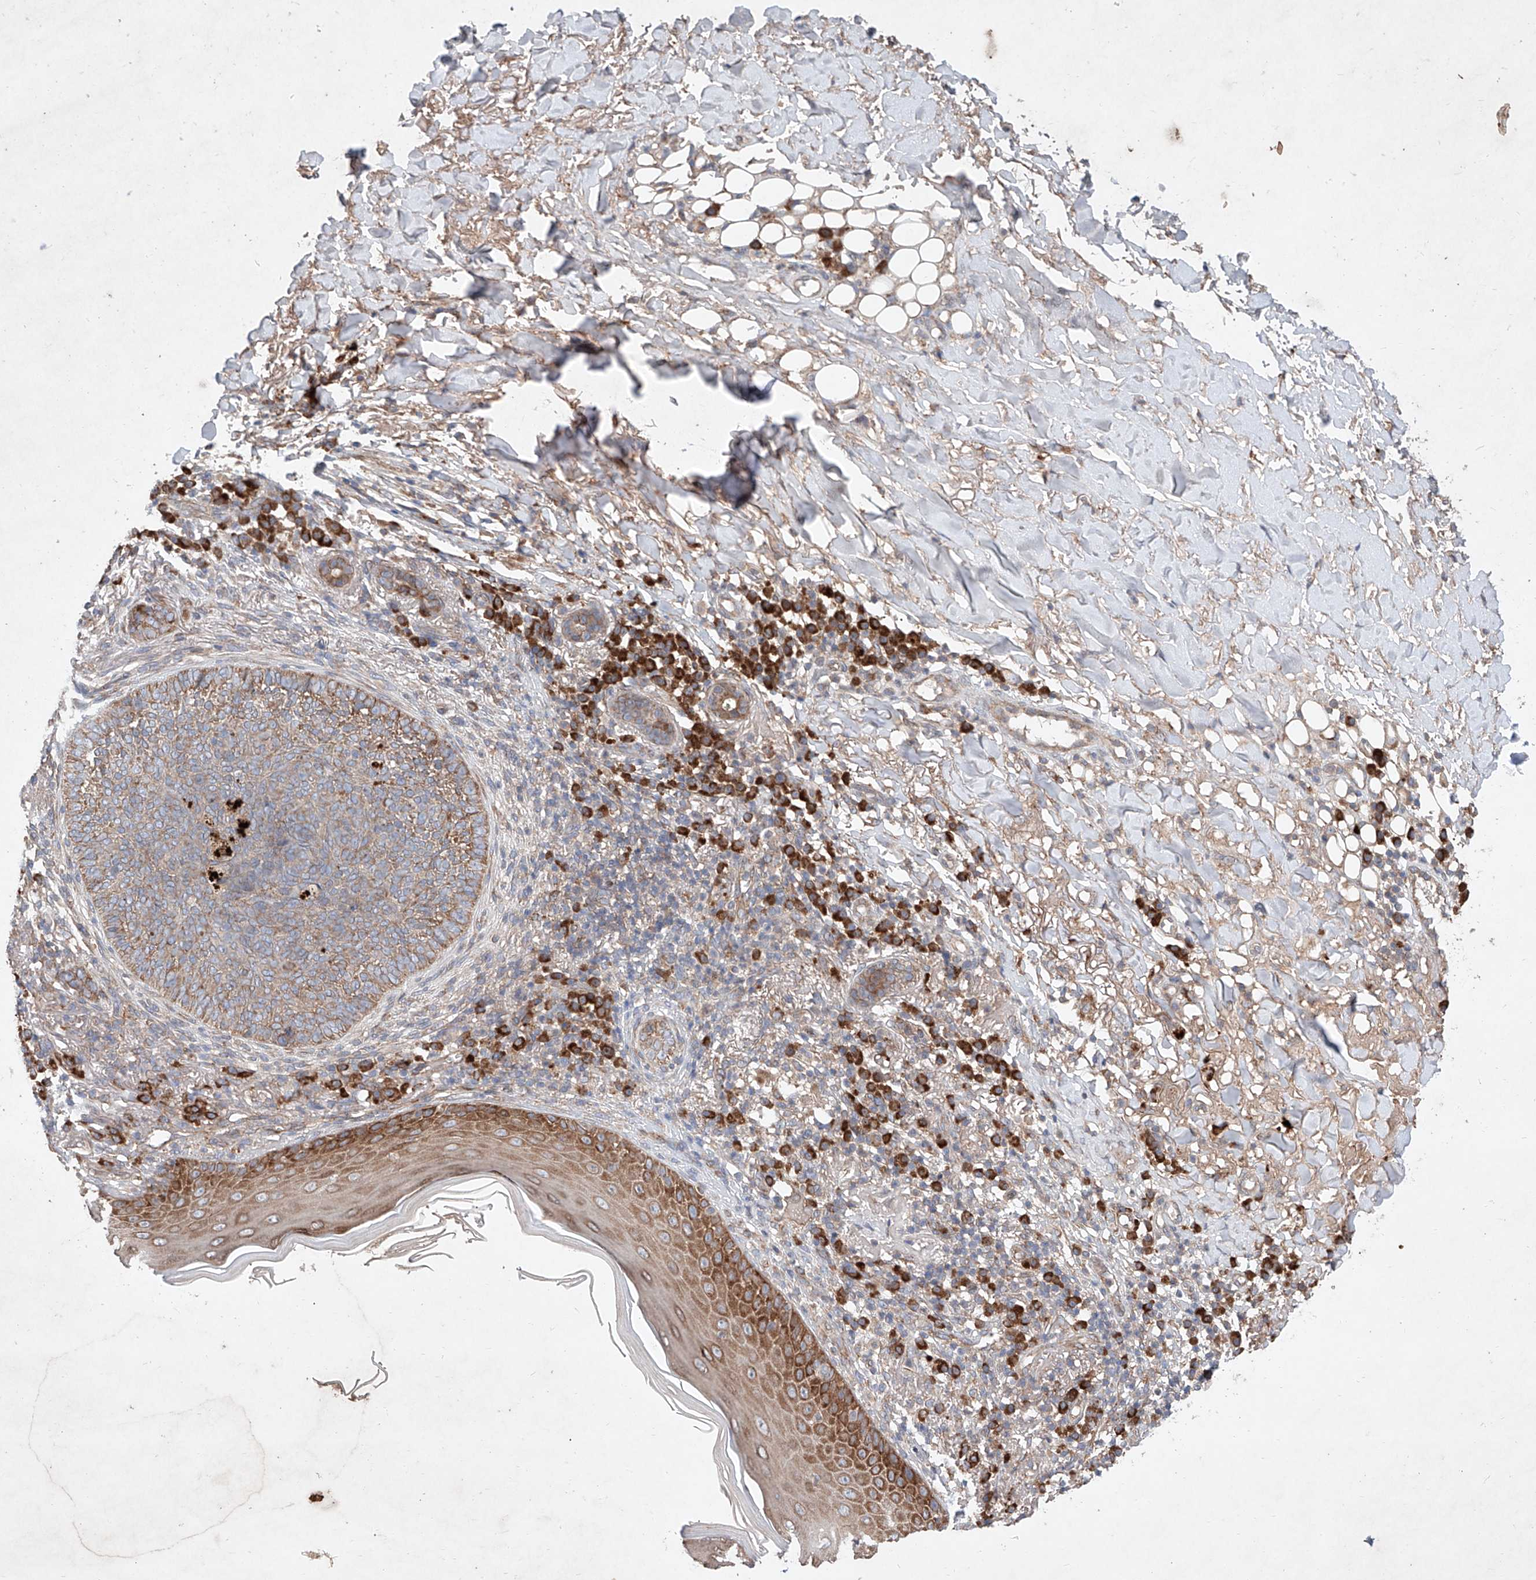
{"staining": {"intensity": "moderate", "quantity": "25%-75%", "location": "cytoplasmic/membranous"}, "tissue": "skin cancer", "cell_type": "Tumor cells", "image_type": "cancer", "snomed": [{"axis": "morphology", "description": "Basal cell carcinoma"}, {"axis": "topography", "description": "Skin"}], "caption": "There is medium levels of moderate cytoplasmic/membranous positivity in tumor cells of skin cancer (basal cell carcinoma), as demonstrated by immunohistochemical staining (brown color).", "gene": "FASTK", "patient": {"sex": "male", "age": 85}}